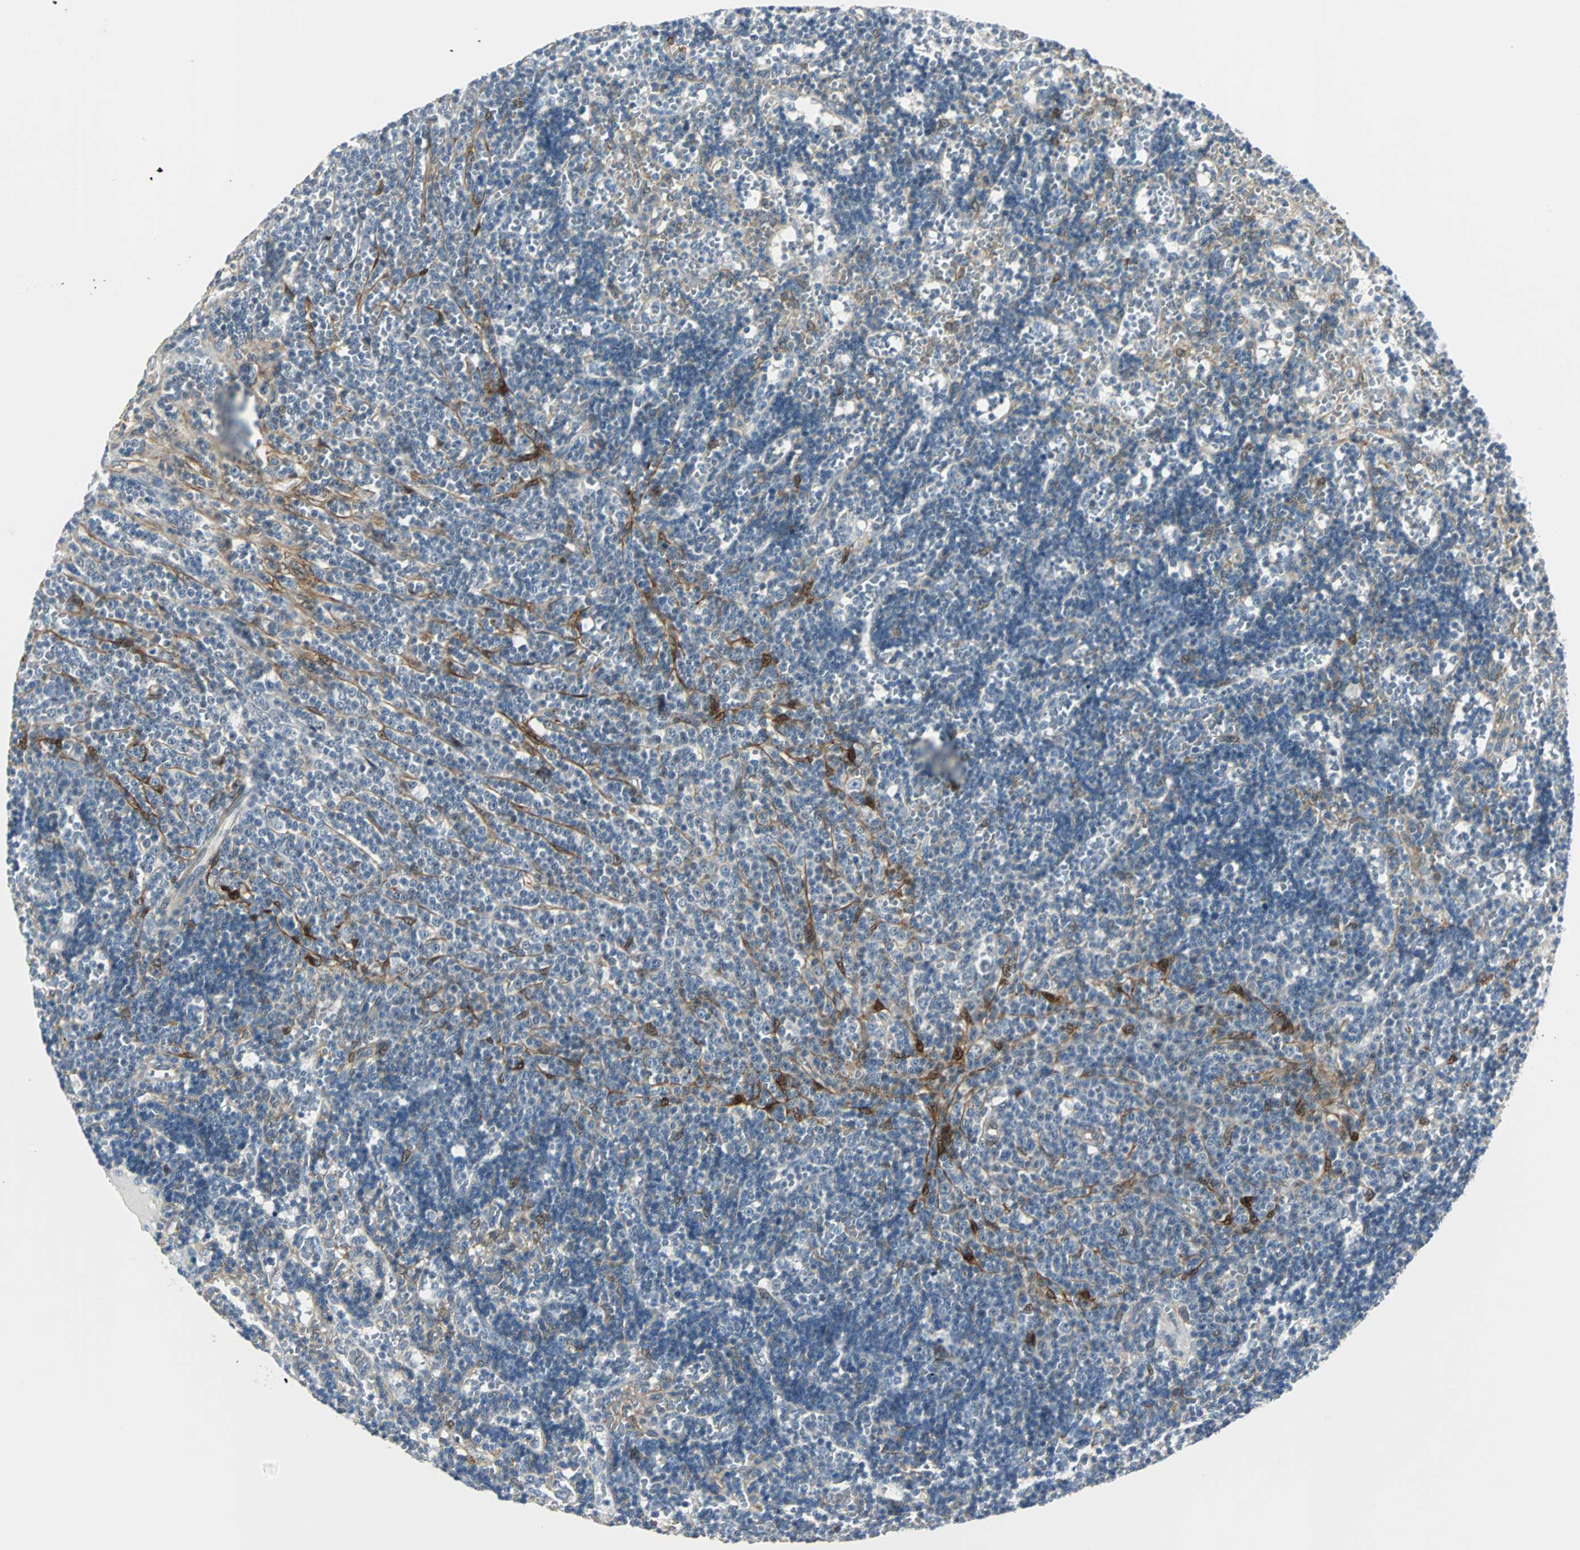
{"staining": {"intensity": "negative", "quantity": "none", "location": "none"}, "tissue": "lymphoma", "cell_type": "Tumor cells", "image_type": "cancer", "snomed": [{"axis": "morphology", "description": "Malignant lymphoma, non-Hodgkin's type, Low grade"}, {"axis": "topography", "description": "Spleen"}], "caption": "Malignant lymphoma, non-Hodgkin's type (low-grade) stained for a protein using IHC reveals no expression tumor cells.", "gene": "FHL2", "patient": {"sex": "male", "age": 60}}